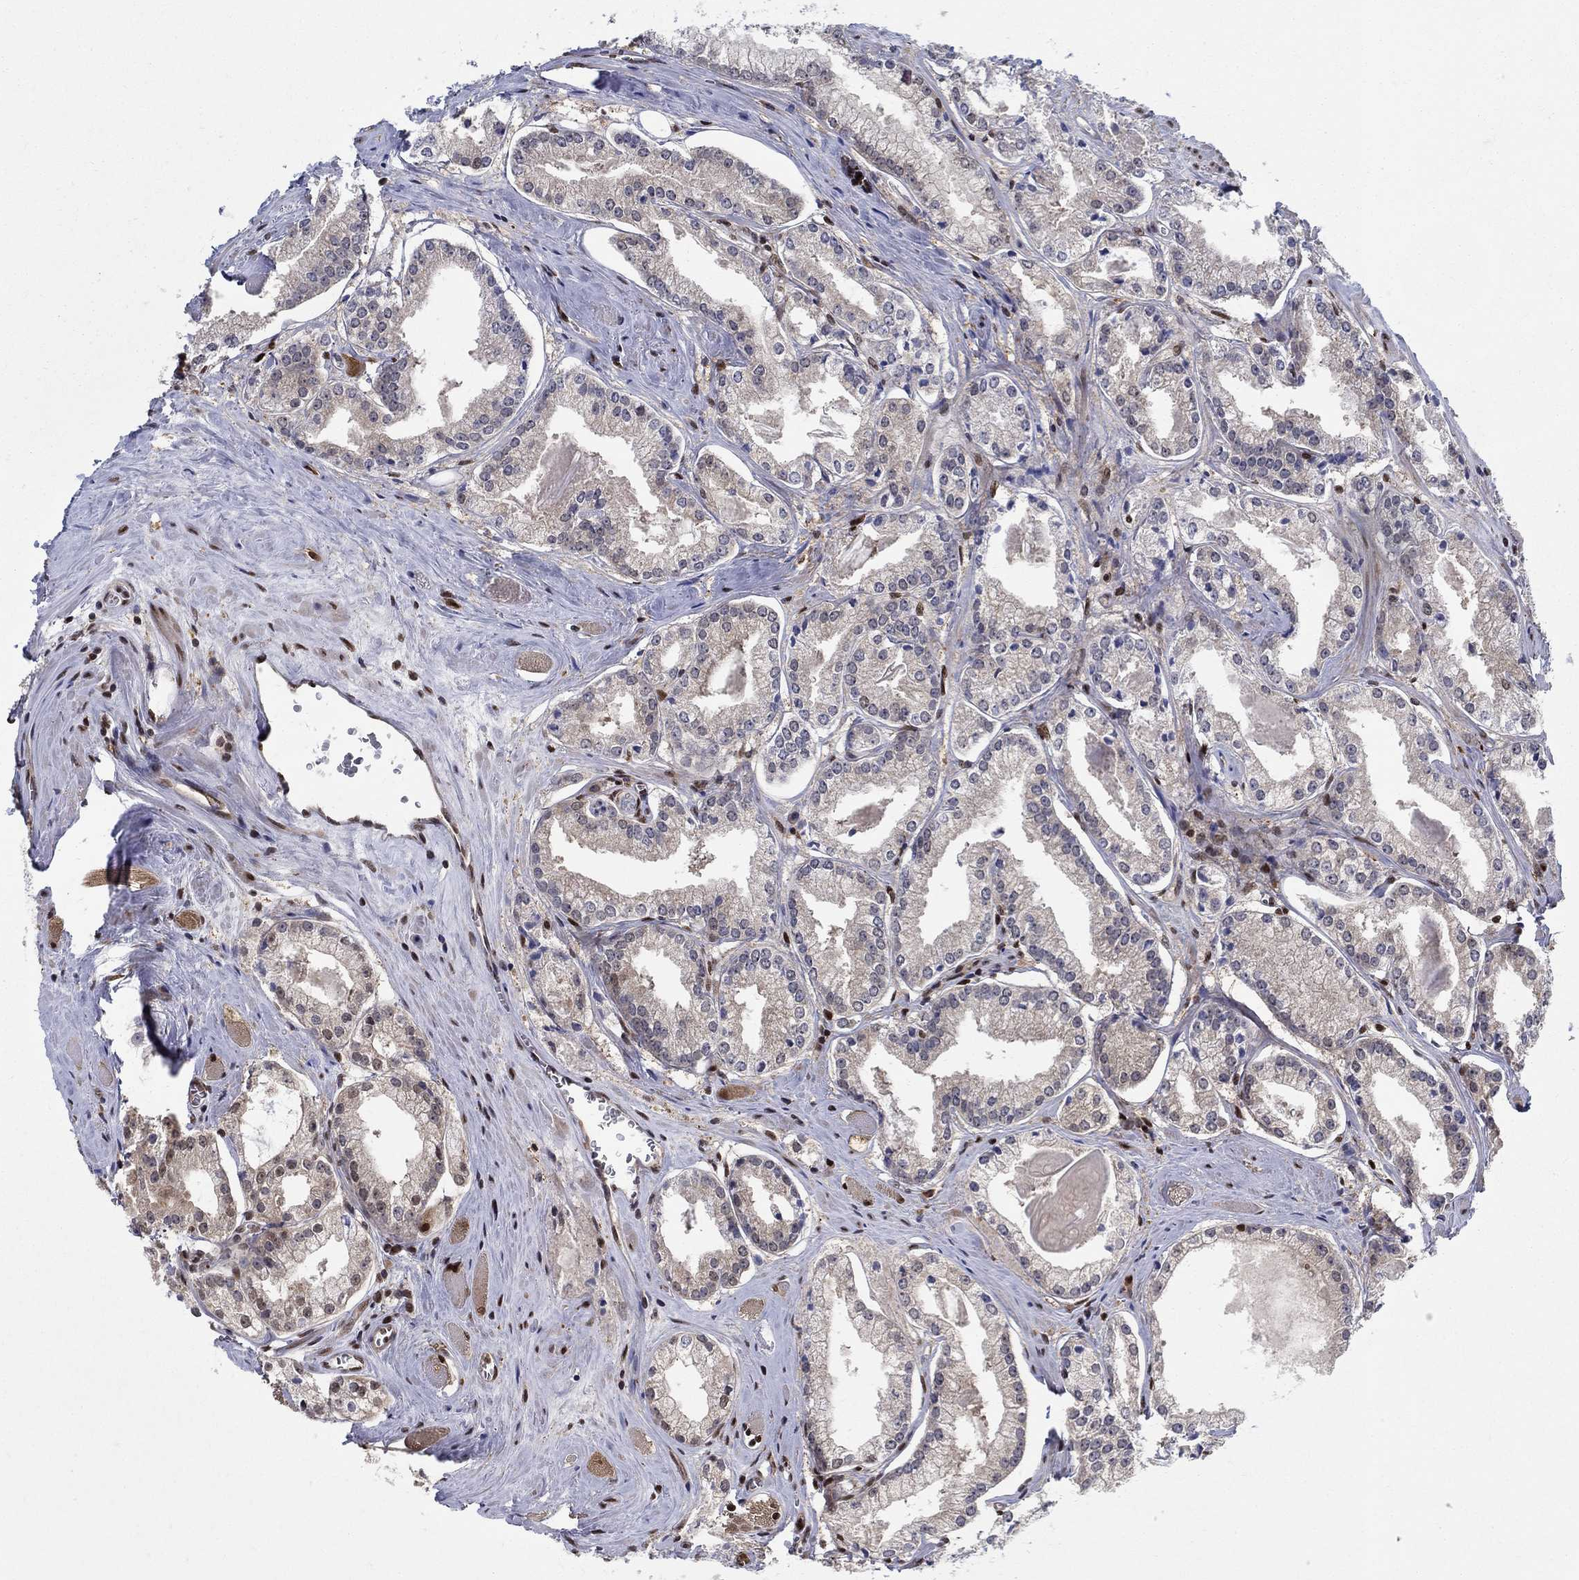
{"staining": {"intensity": "negative", "quantity": "none", "location": "none"}, "tissue": "prostate cancer", "cell_type": "Tumor cells", "image_type": "cancer", "snomed": [{"axis": "morphology", "description": "Adenocarcinoma, NOS"}, {"axis": "topography", "description": "Prostate"}], "caption": "An image of prostate cancer stained for a protein displays no brown staining in tumor cells.", "gene": "ZNF594", "patient": {"sex": "male", "age": 72}}